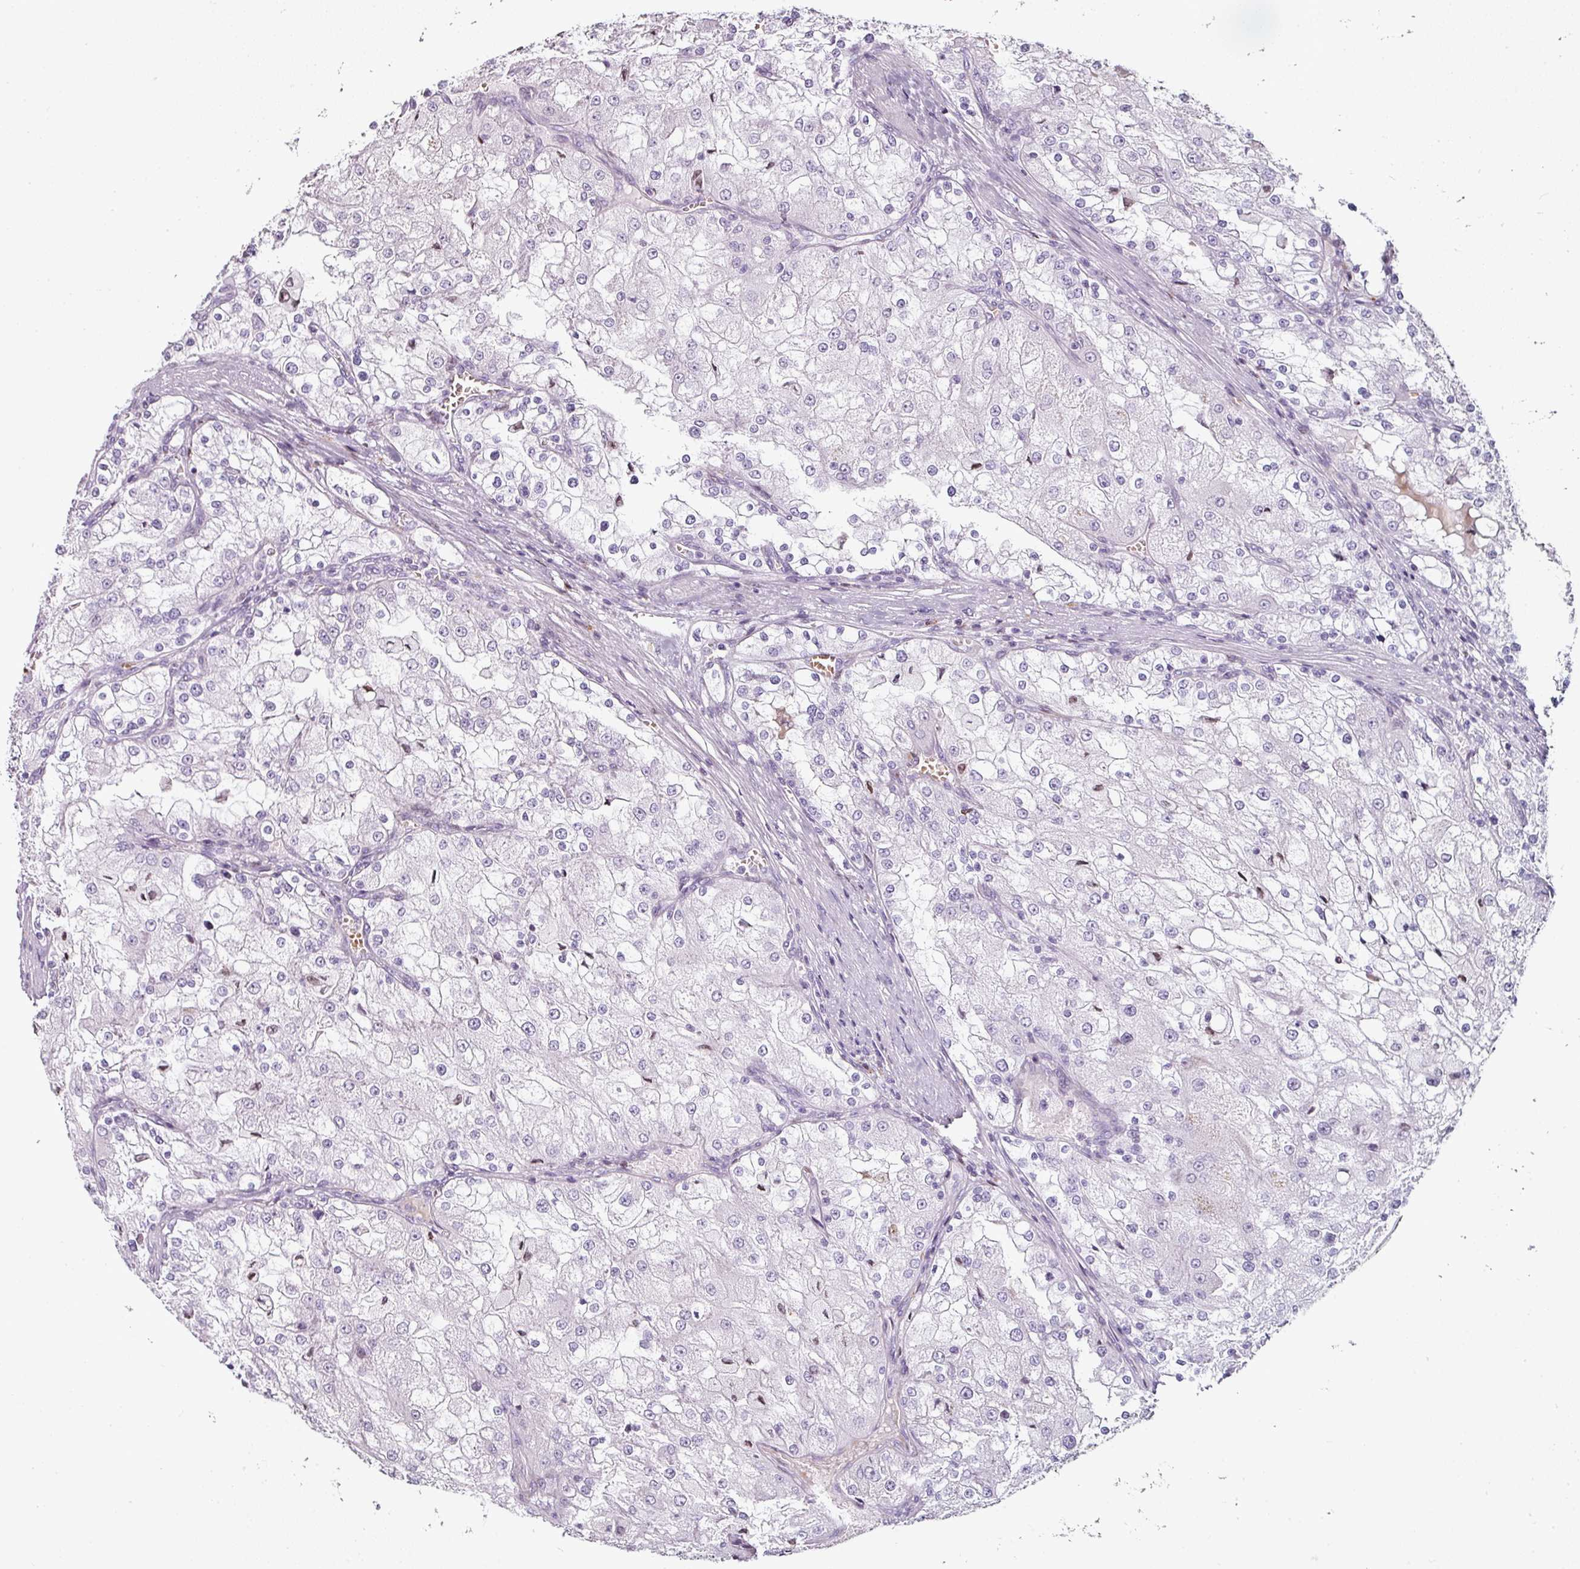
{"staining": {"intensity": "negative", "quantity": "none", "location": "none"}, "tissue": "renal cancer", "cell_type": "Tumor cells", "image_type": "cancer", "snomed": [{"axis": "morphology", "description": "Adenocarcinoma, NOS"}, {"axis": "topography", "description": "Kidney"}], "caption": "An immunohistochemistry histopathology image of renal cancer is shown. There is no staining in tumor cells of renal cancer.", "gene": "SYT8", "patient": {"sex": "female", "age": 74}}